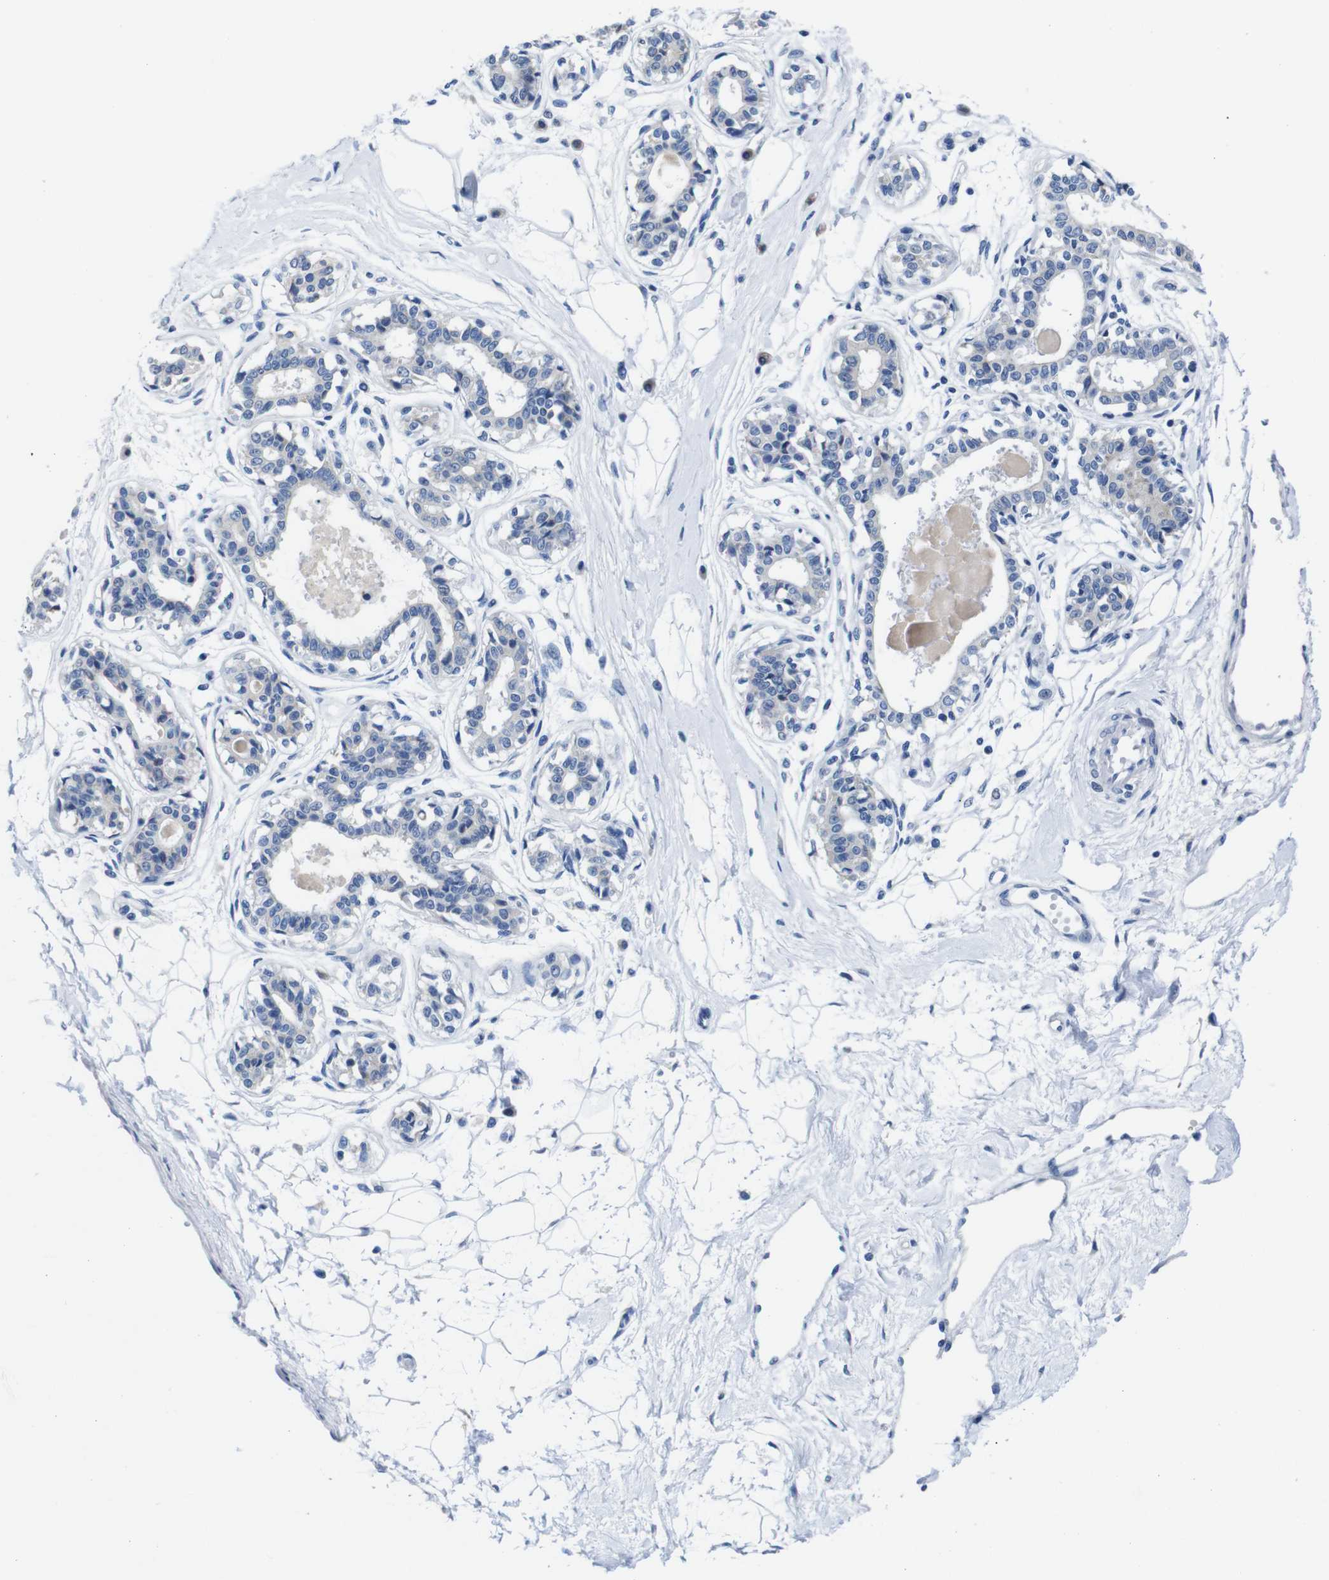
{"staining": {"intensity": "negative", "quantity": "none", "location": "none"}, "tissue": "breast", "cell_type": "Adipocytes", "image_type": "normal", "snomed": [{"axis": "morphology", "description": "Normal tissue, NOS"}, {"axis": "topography", "description": "Breast"}], "caption": "Immunohistochemistry micrograph of unremarkable human breast stained for a protein (brown), which demonstrates no expression in adipocytes.", "gene": "SNX19", "patient": {"sex": "female", "age": 45}}